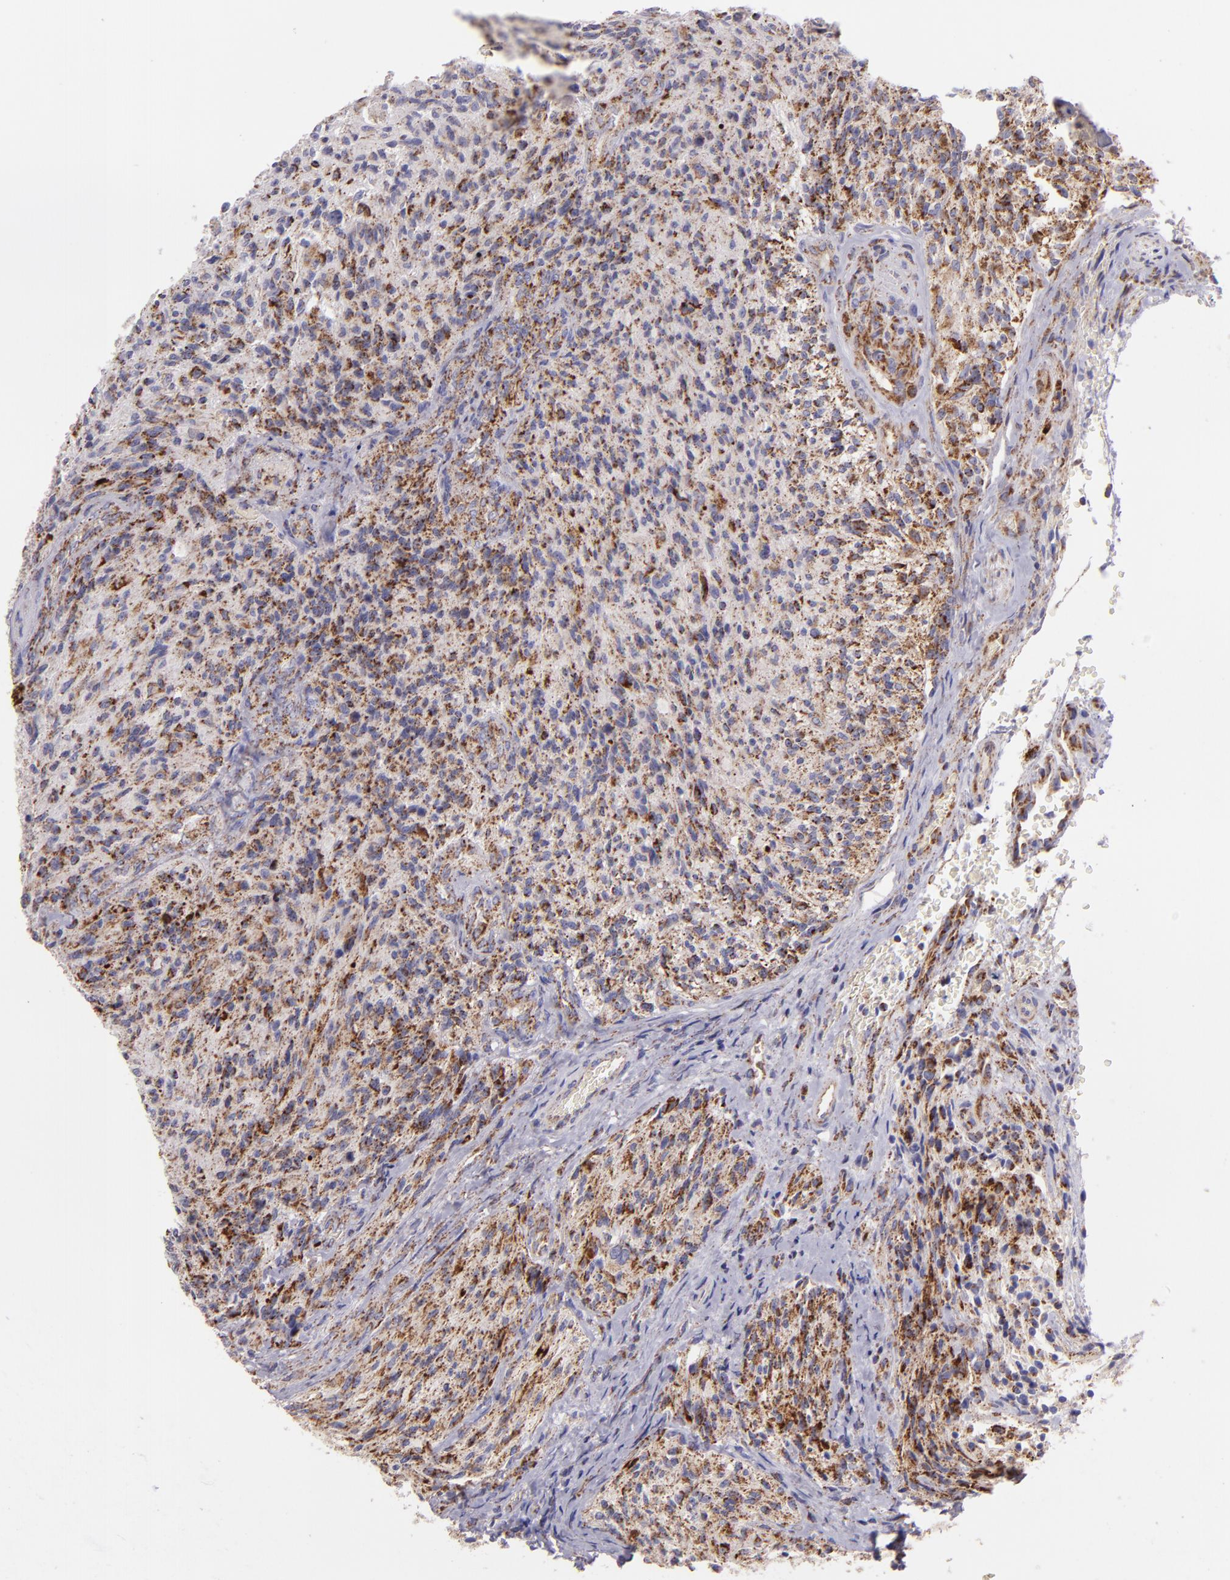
{"staining": {"intensity": "moderate", "quantity": ">75%", "location": "cytoplasmic/membranous"}, "tissue": "glioma", "cell_type": "Tumor cells", "image_type": "cancer", "snomed": [{"axis": "morphology", "description": "Normal tissue, NOS"}, {"axis": "morphology", "description": "Glioma, malignant, High grade"}, {"axis": "topography", "description": "Cerebral cortex"}], "caption": "Protein expression analysis of human glioma reveals moderate cytoplasmic/membranous expression in approximately >75% of tumor cells.", "gene": "HSPD1", "patient": {"sex": "male", "age": 56}}